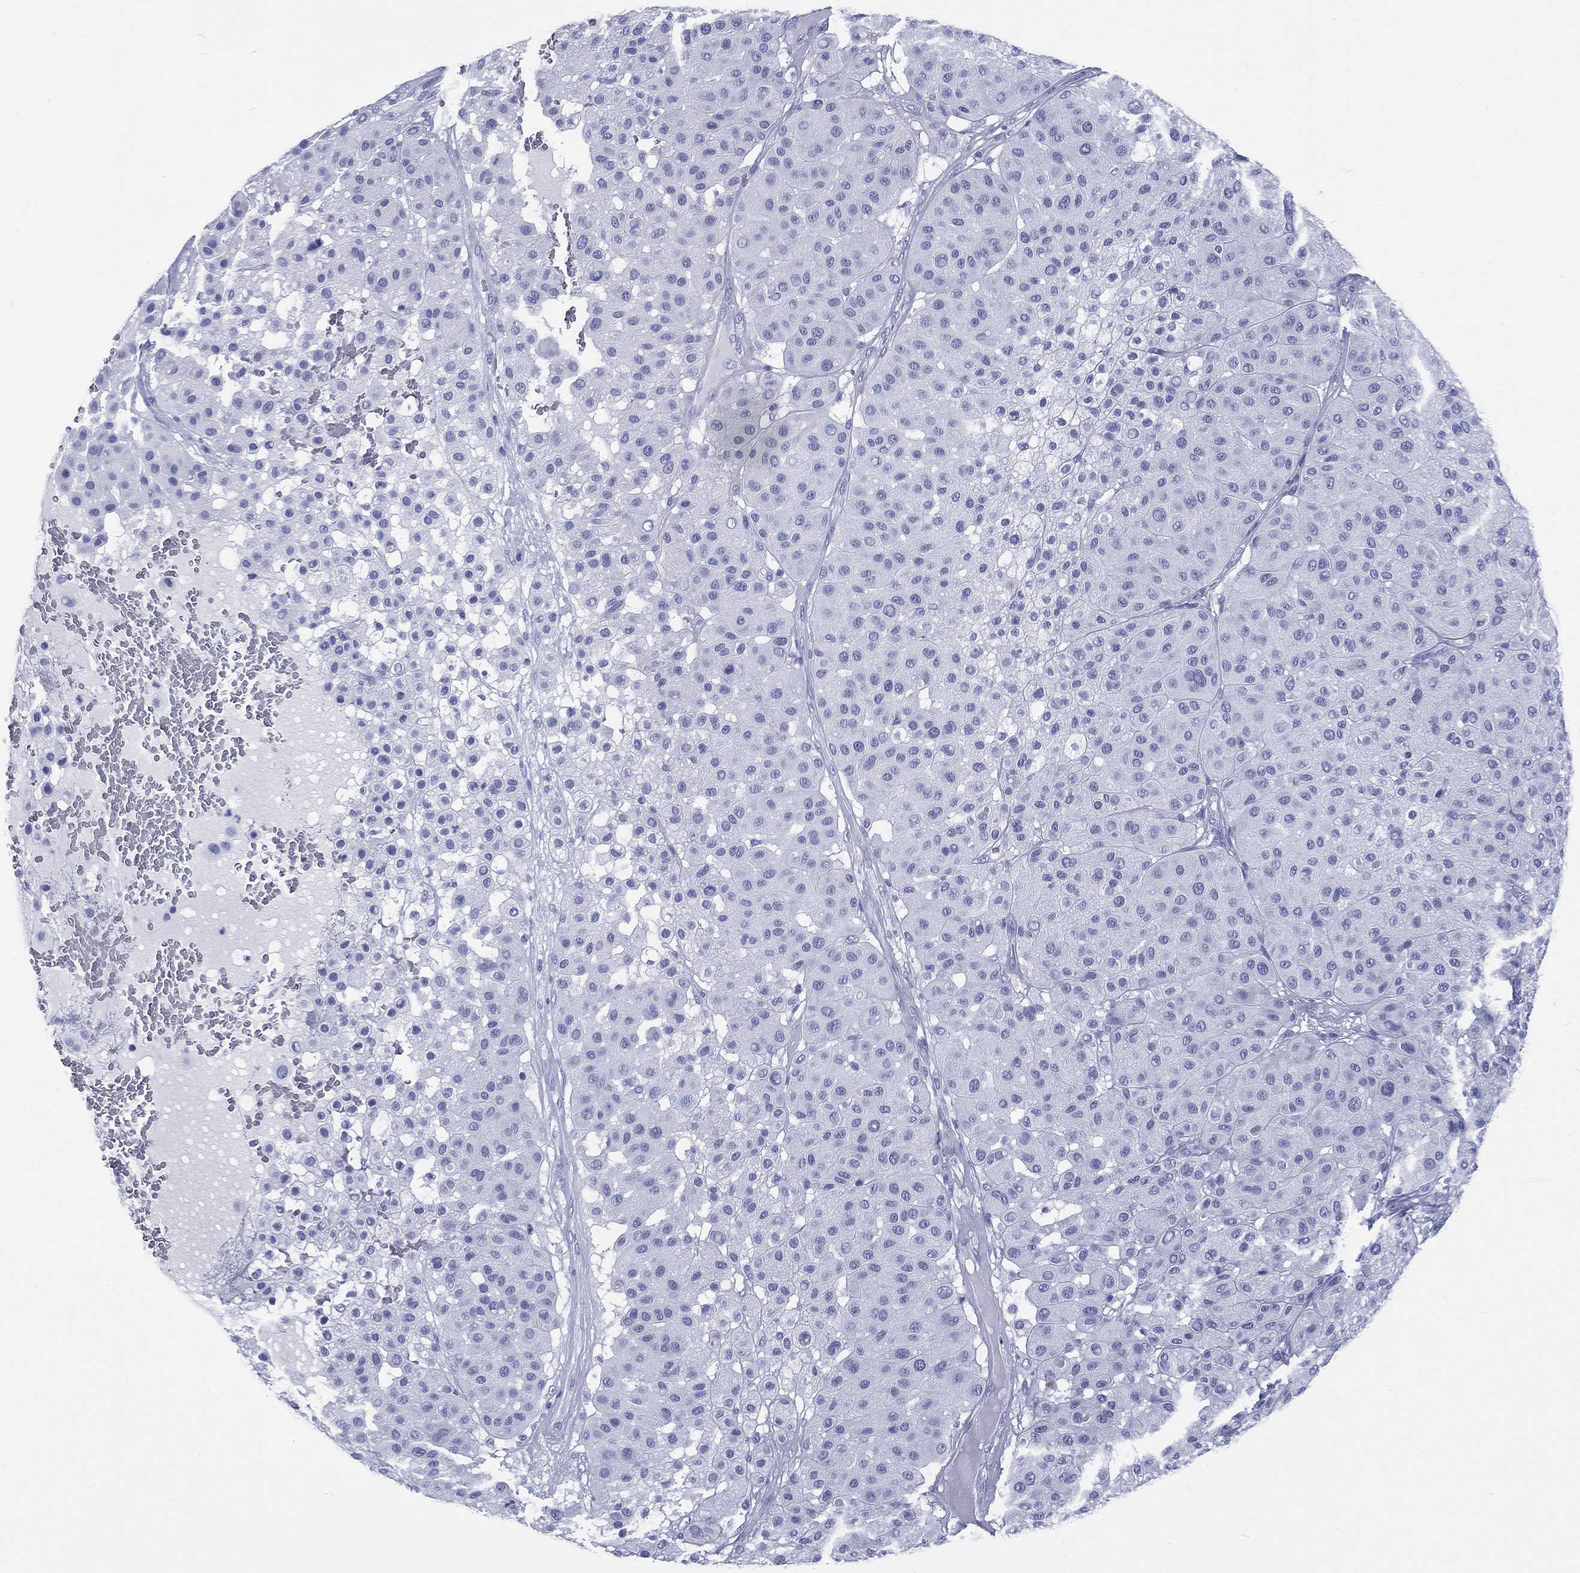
{"staining": {"intensity": "negative", "quantity": "none", "location": "none"}, "tissue": "melanoma", "cell_type": "Tumor cells", "image_type": "cancer", "snomed": [{"axis": "morphology", "description": "Malignant melanoma, Metastatic site"}, {"axis": "topography", "description": "Smooth muscle"}], "caption": "Immunohistochemistry (IHC) image of malignant melanoma (metastatic site) stained for a protein (brown), which displays no expression in tumor cells.", "gene": "RSPH4A", "patient": {"sex": "male", "age": 41}}